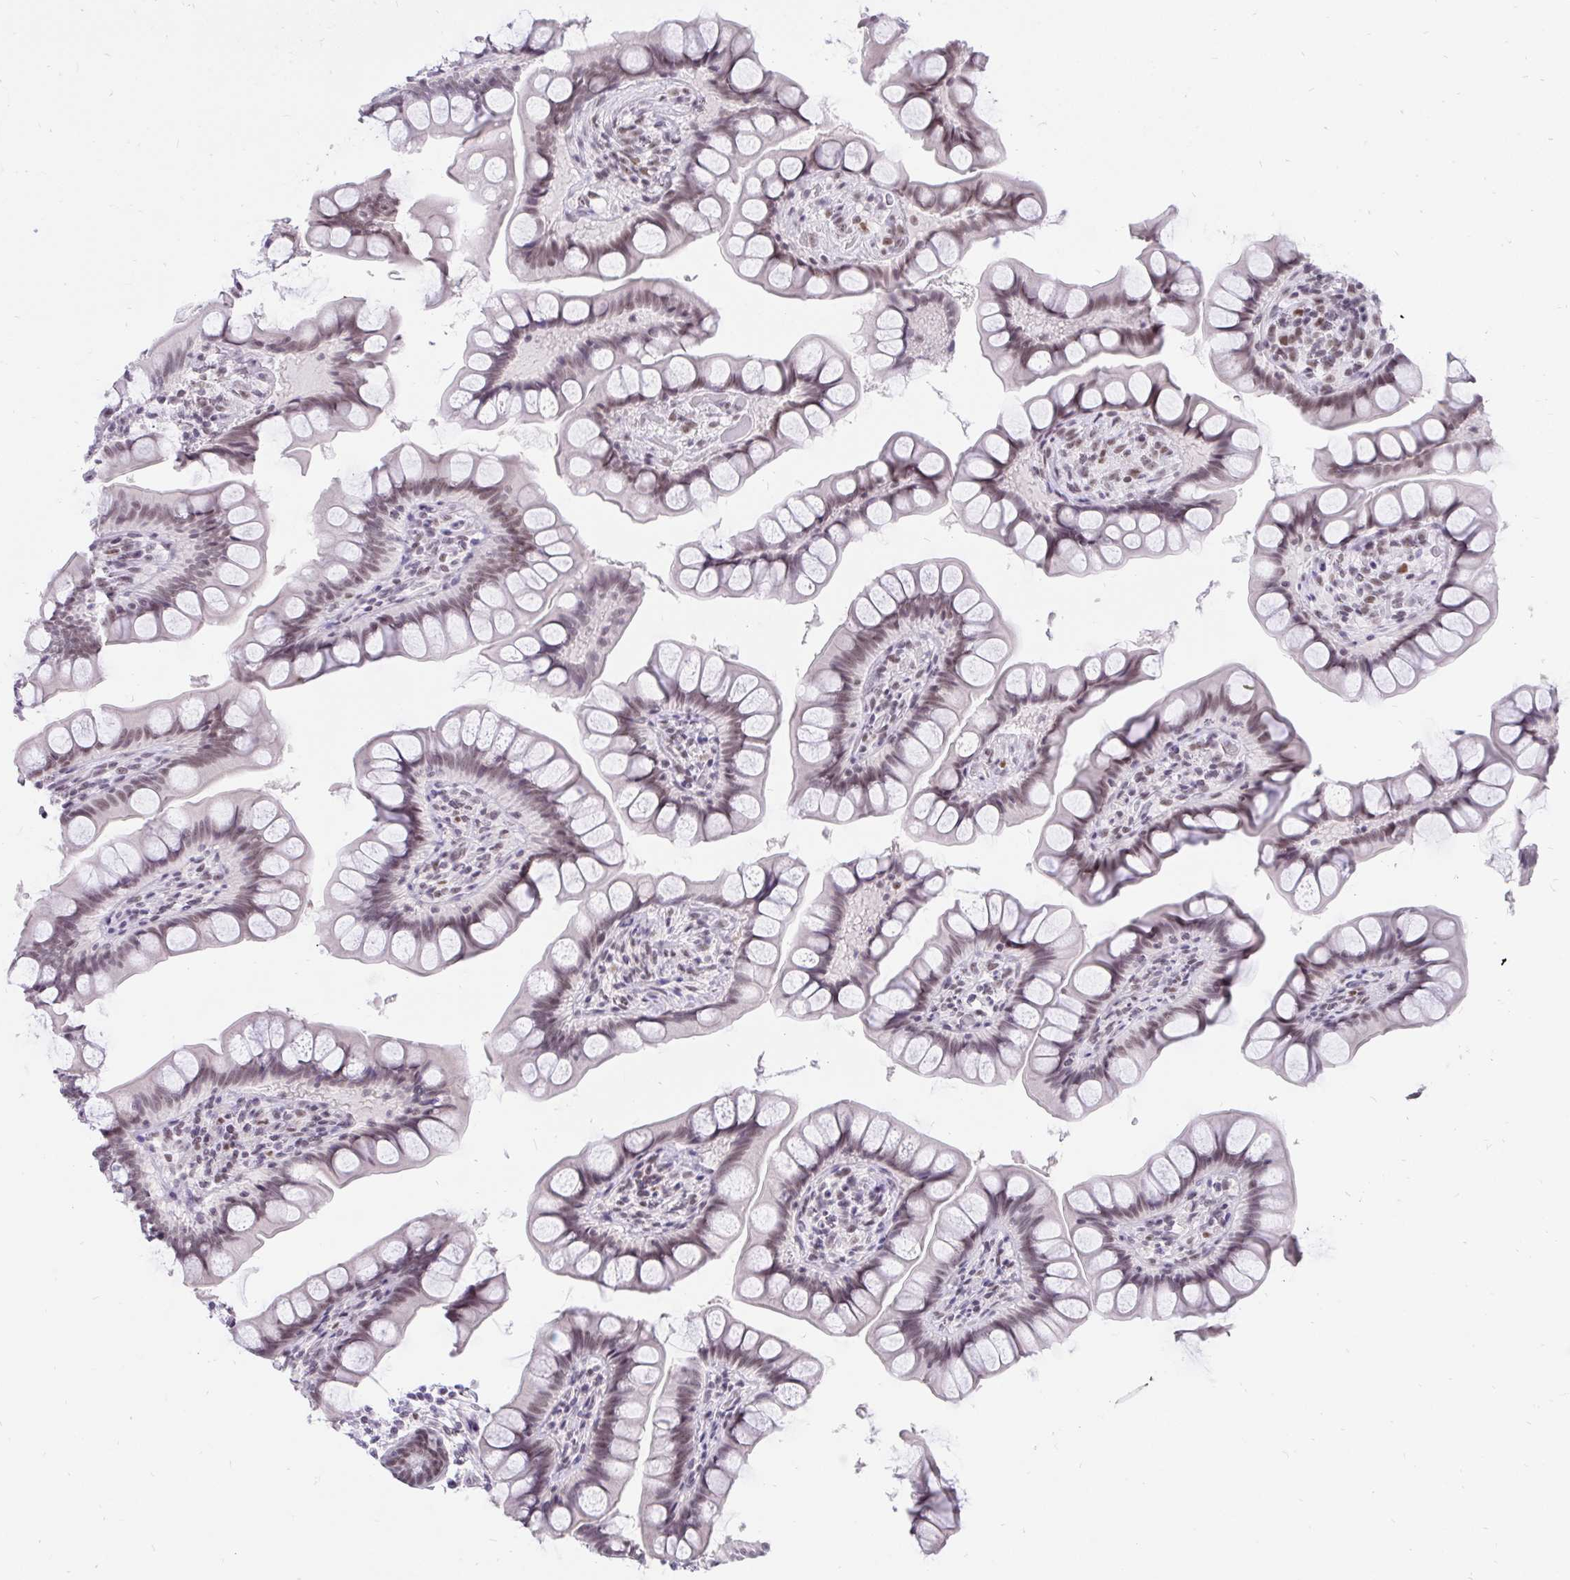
{"staining": {"intensity": "moderate", "quantity": ">75%", "location": "nuclear"}, "tissue": "small intestine", "cell_type": "Glandular cells", "image_type": "normal", "snomed": [{"axis": "morphology", "description": "Normal tissue, NOS"}, {"axis": "topography", "description": "Small intestine"}], "caption": "Small intestine stained with IHC exhibits moderate nuclear expression in about >75% of glandular cells.", "gene": "ZNF860", "patient": {"sex": "male", "age": 70}}